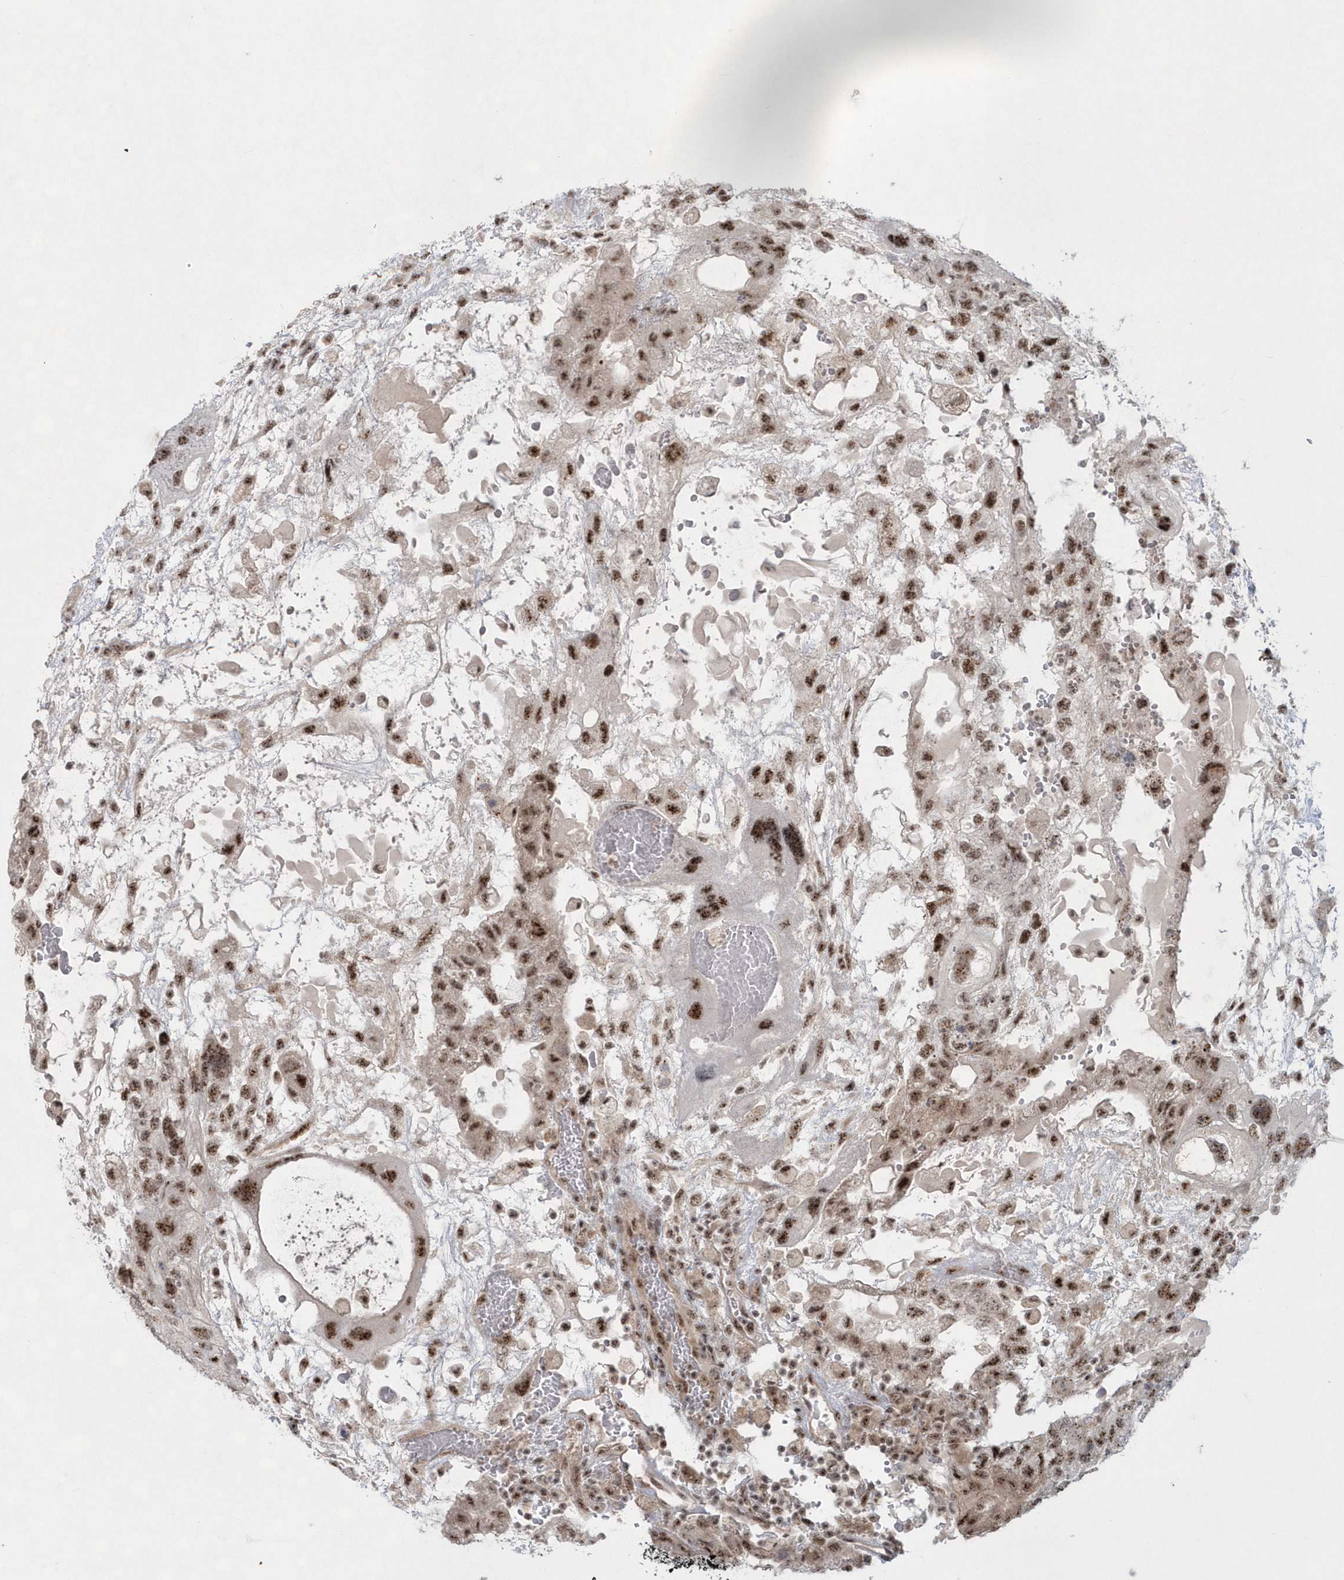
{"staining": {"intensity": "moderate", "quantity": ">75%", "location": "nuclear"}, "tissue": "testis cancer", "cell_type": "Tumor cells", "image_type": "cancer", "snomed": [{"axis": "morphology", "description": "Carcinoma, Embryonal, NOS"}, {"axis": "topography", "description": "Testis"}], "caption": "The histopathology image exhibits a brown stain indicating the presence of a protein in the nuclear of tumor cells in embryonal carcinoma (testis).", "gene": "KDM6B", "patient": {"sex": "male", "age": 36}}